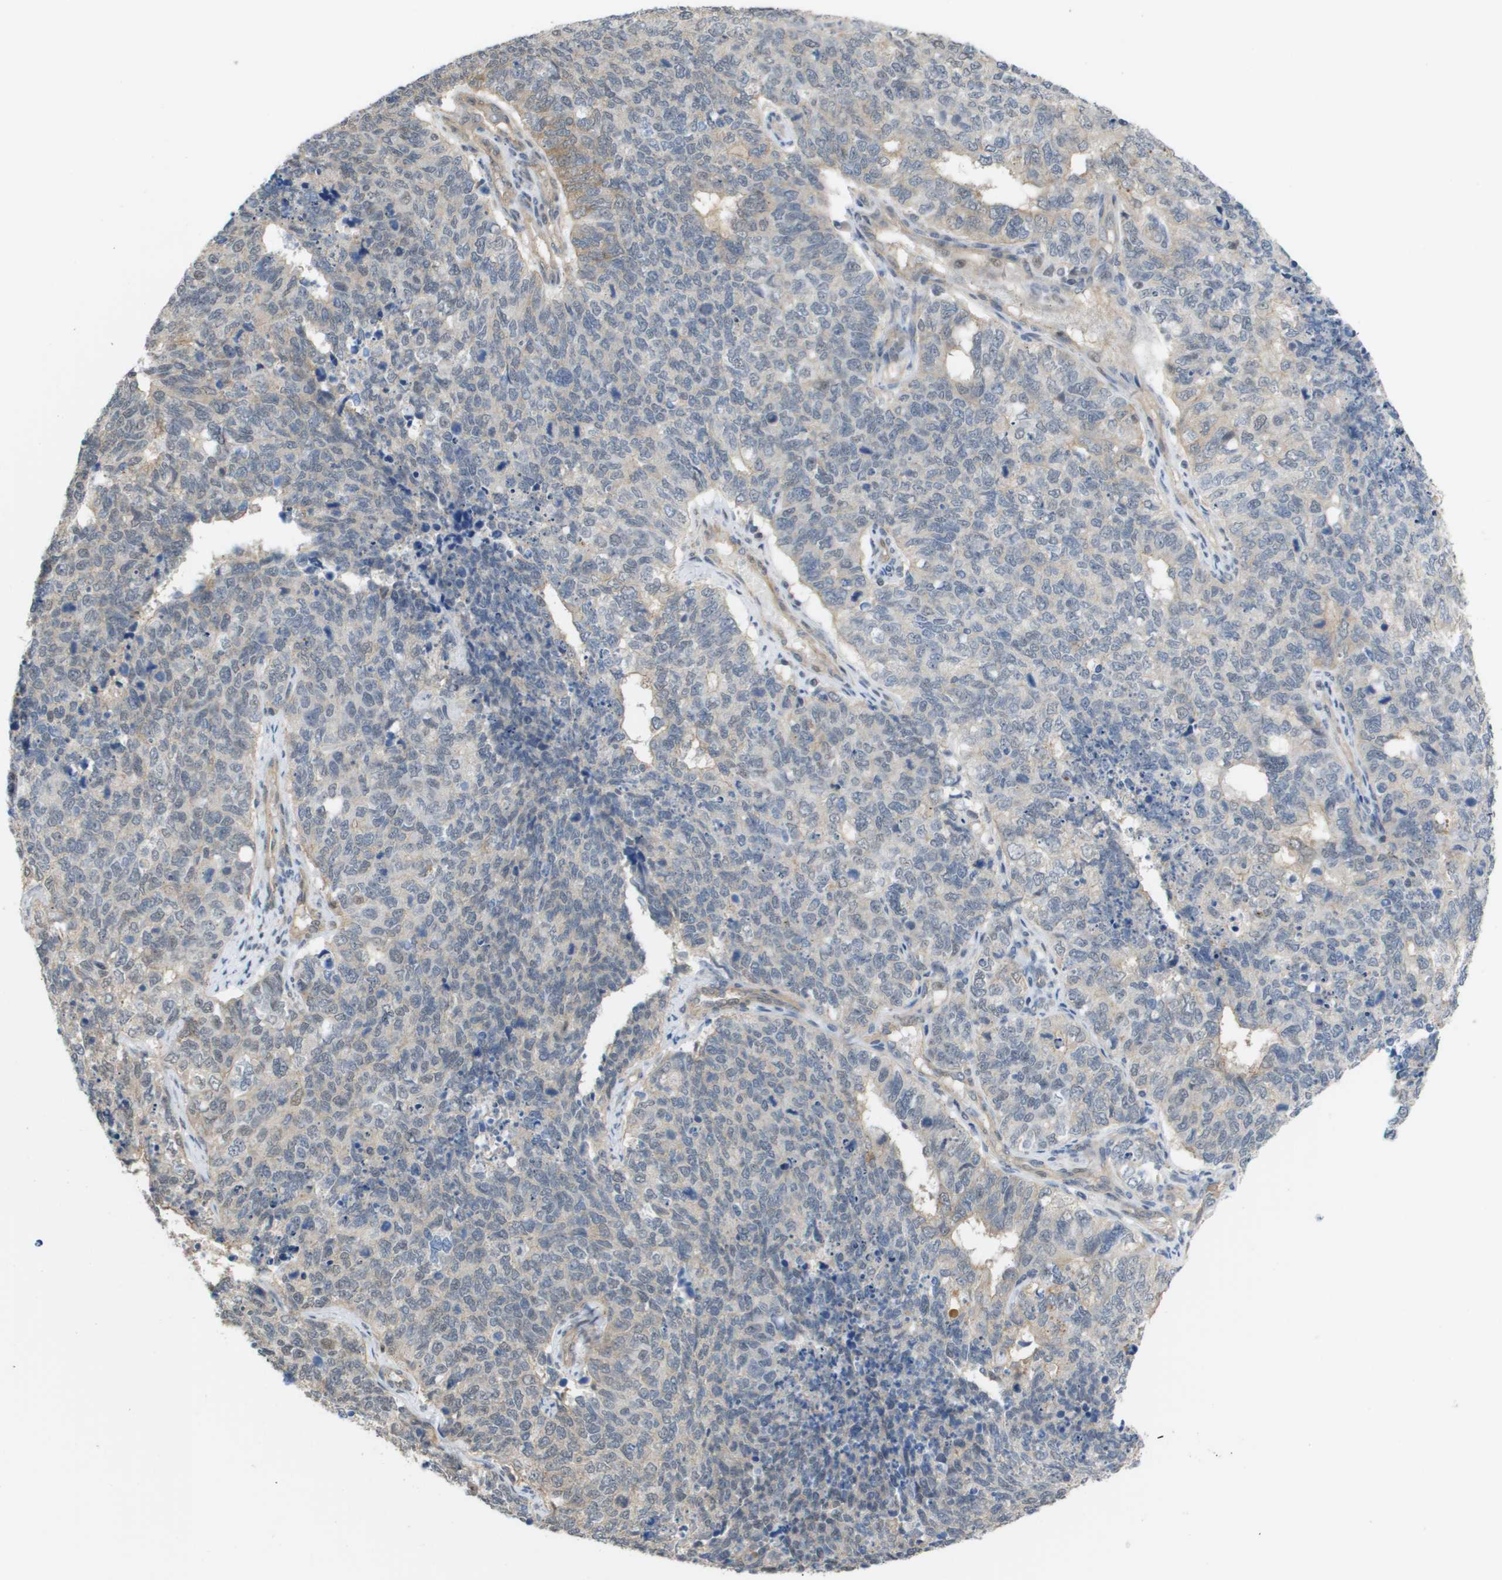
{"staining": {"intensity": "negative", "quantity": "none", "location": "none"}, "tissue": "cervical cancer", "cell_type": "Tumor cells", "image_type": "cancer", "snomed": [{"axis": "morphology", "description": "Squamous cell carcinoma, NOS"}, {"axis": "topography", "description": "Cervix"}], "caption": "A histopathology image of human cervical cancer (squamous cell carcinoma) is negative for staining in tumor cells.", "gene": "RNF112", "patient": {"sex": "female", "age": 63}}